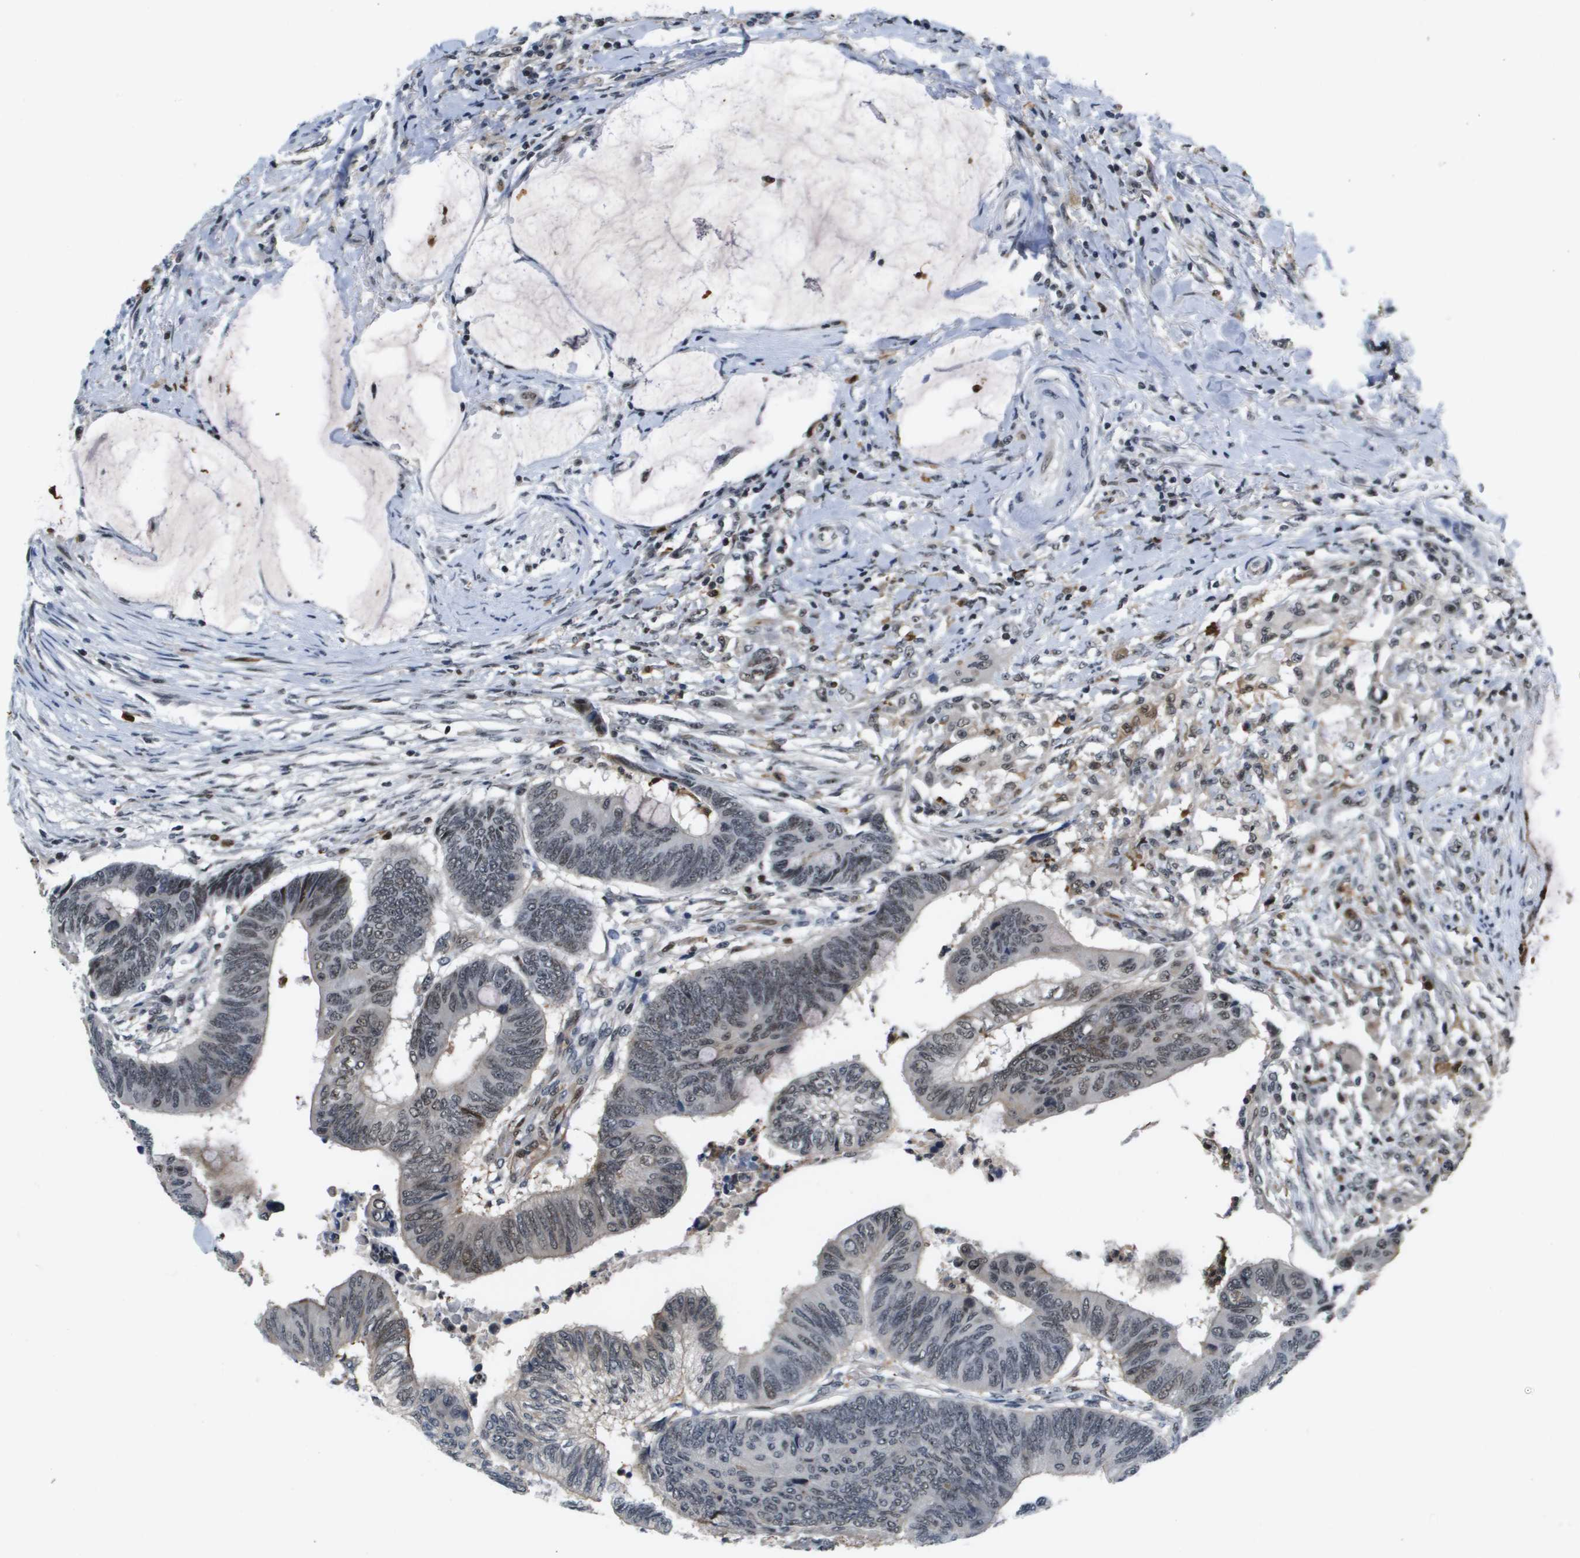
{"staining": {"intensity": "moderate", "quantity": "25%-75%", "location": "nuclear"}, "tissue": "colorectal cancer", "cell_type": "Tumor cells", "image_type": "cancer", "snomed": [{"axis": "morphology", "description": "Normal tissue, NOS"}, {"axis": "morphology", "description": "Adenocarcinoma, NOS"}, {"axis": "topography", "description": "Rectum"}, {"axis": "topography", "description": "Peripheral nerve tissue"}], "caption": "Adenocarcinoma (colorectal) stained with IHC shows moderate nuclear staining in approximately 25%-75% of tumor cells. (DAB (3,3'-diaminobenzidine) = brown stain, brightfield microscopy at high magnification).", "gene": "EP400", "patient": {"sex": "male", "age": 92}}